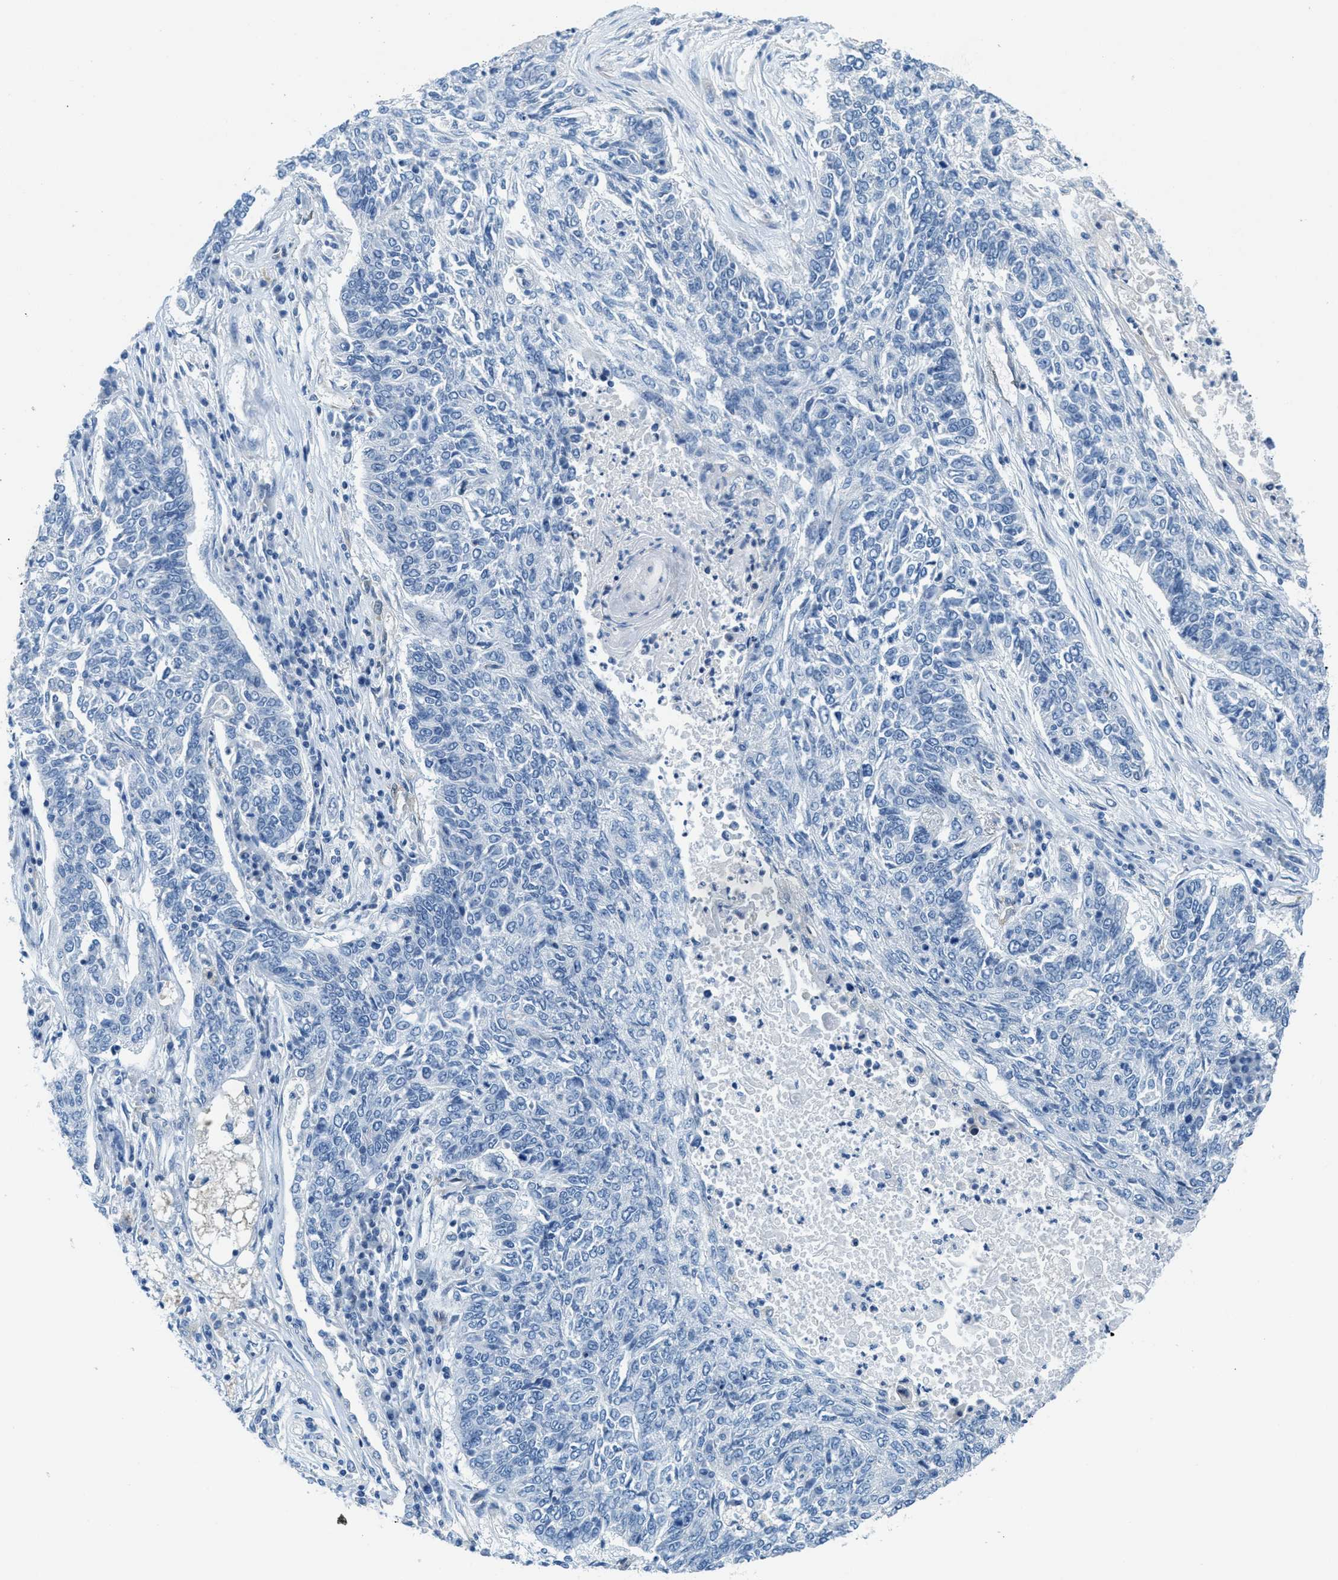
{"staining": {"intensity": "negative", "quantity": "none", "location": "none"}, "tissue": "lung cancer", "cell_type": "Tumor cells", "image_type": "cancer", "snomed": [{"axis": "morphology", "description": "Normal tissue, NOS"}, {"axis": "morphology", "description": "Squamous cell carcinoma, NOS"}, {"axis": "topography", "description": "Cartilage tissue"}, {"axis": "topography", "description": "Bronchus"}, {"axis": "topography", "description": "Lung"}], "caption": "This histopathology image is of squamous cell carcinoma (lung) stained with immunohistochemistry (IHC) to label a protein in brown with the nuclei are counter-stained blue. There is no positivity in tumor cells.", "gene": "MAPRE2", "patient": {"sex": "female", "age": 49}}